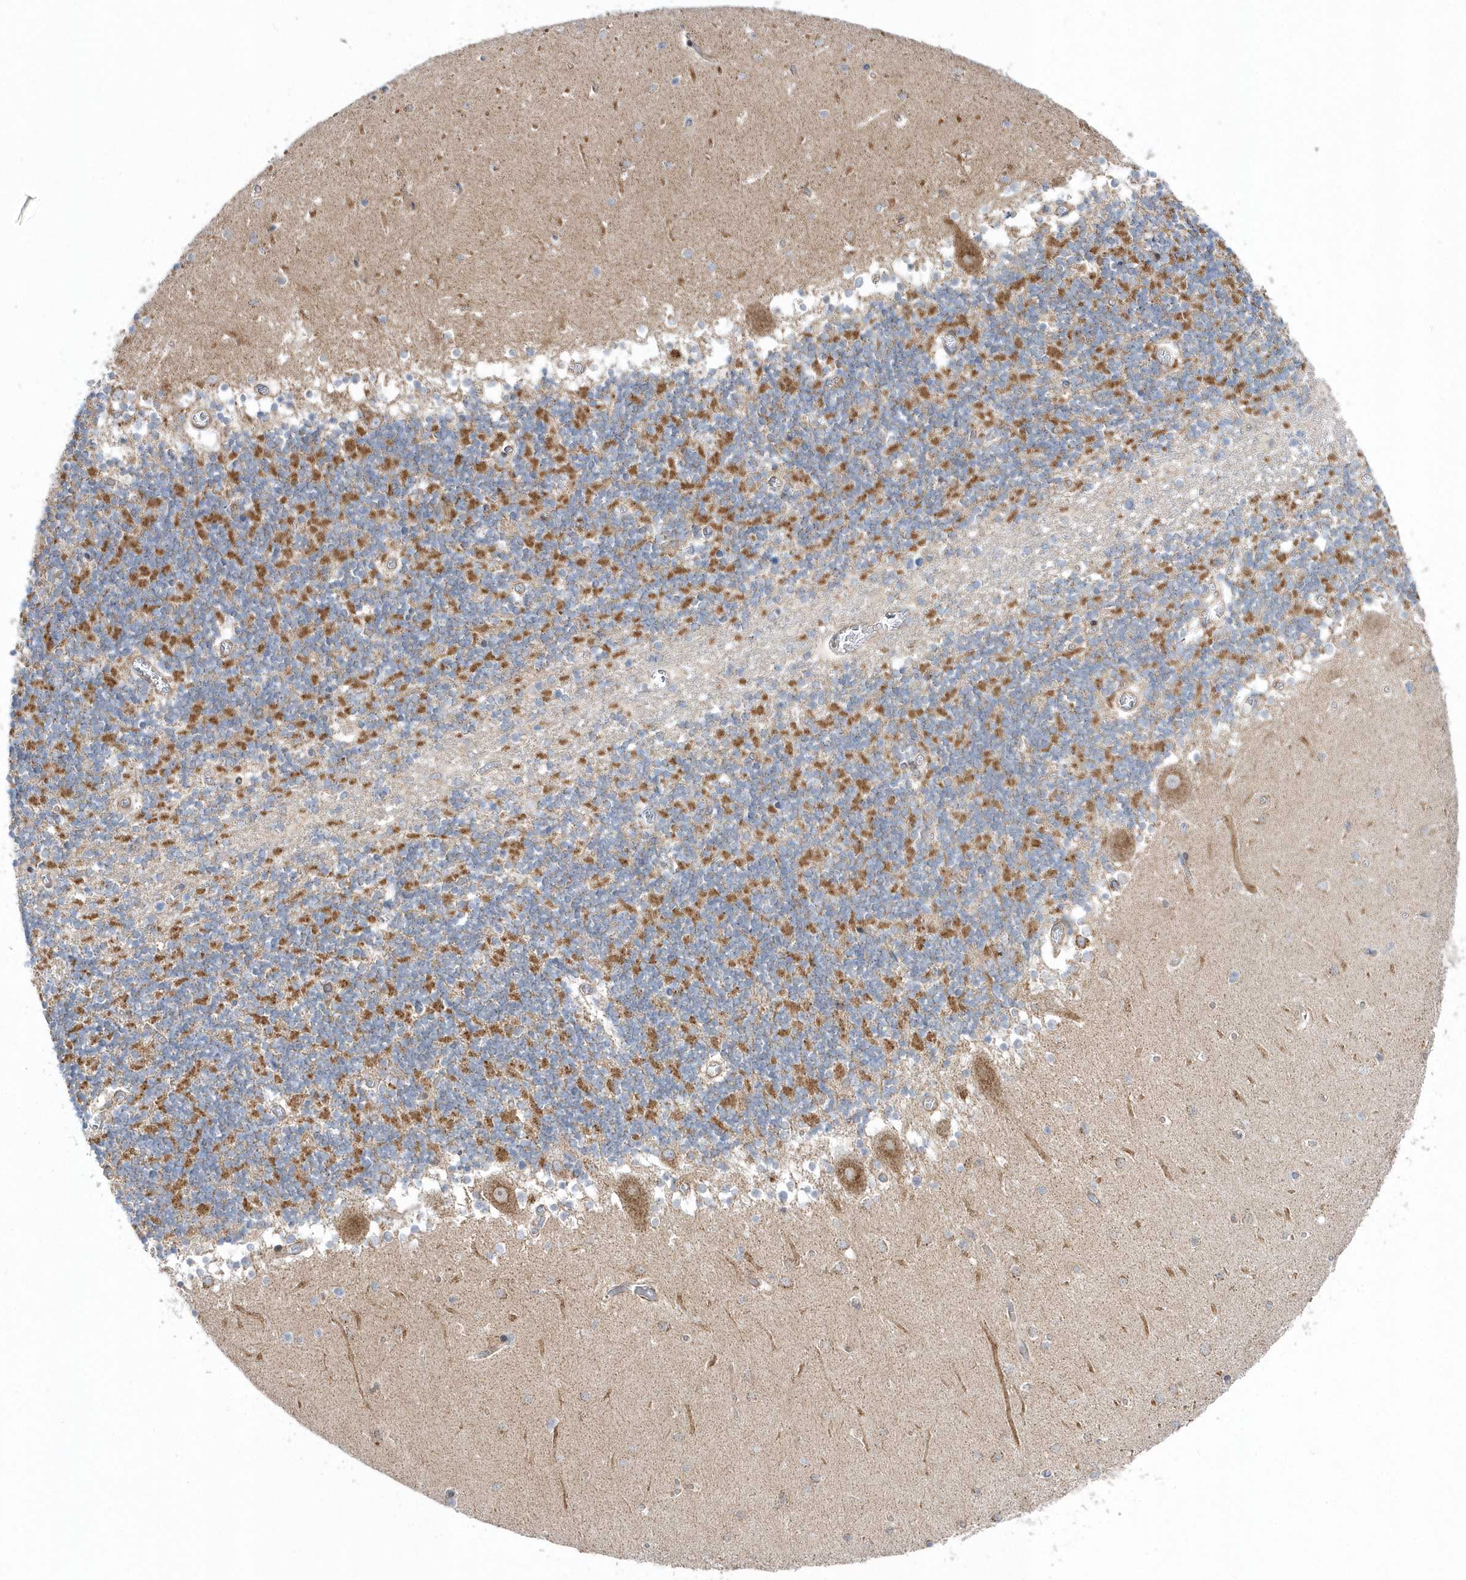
{"staining": {"intensity": "moderate", "quantity": "25%-75%", "location": "cytoplasmic/membranous"}, "tissue": "cerebellum", "cell_type": "Cells in granular layer", "image_type": "normal", "snomed": [{"axis": "morphology", "description": "Normal tissue, NOS"}, {"axis": "topography", "description": "Cerebellum"}], "caption": "The micrograph displays immunohistochemical staining of unremarkable cerebellum. There is moderate cytoplasmic/membranous expression is seen in about 25%-75% of cells in granular layer.", "gene": "OPA1", "patient": {"sex": "female", "age": 28}}